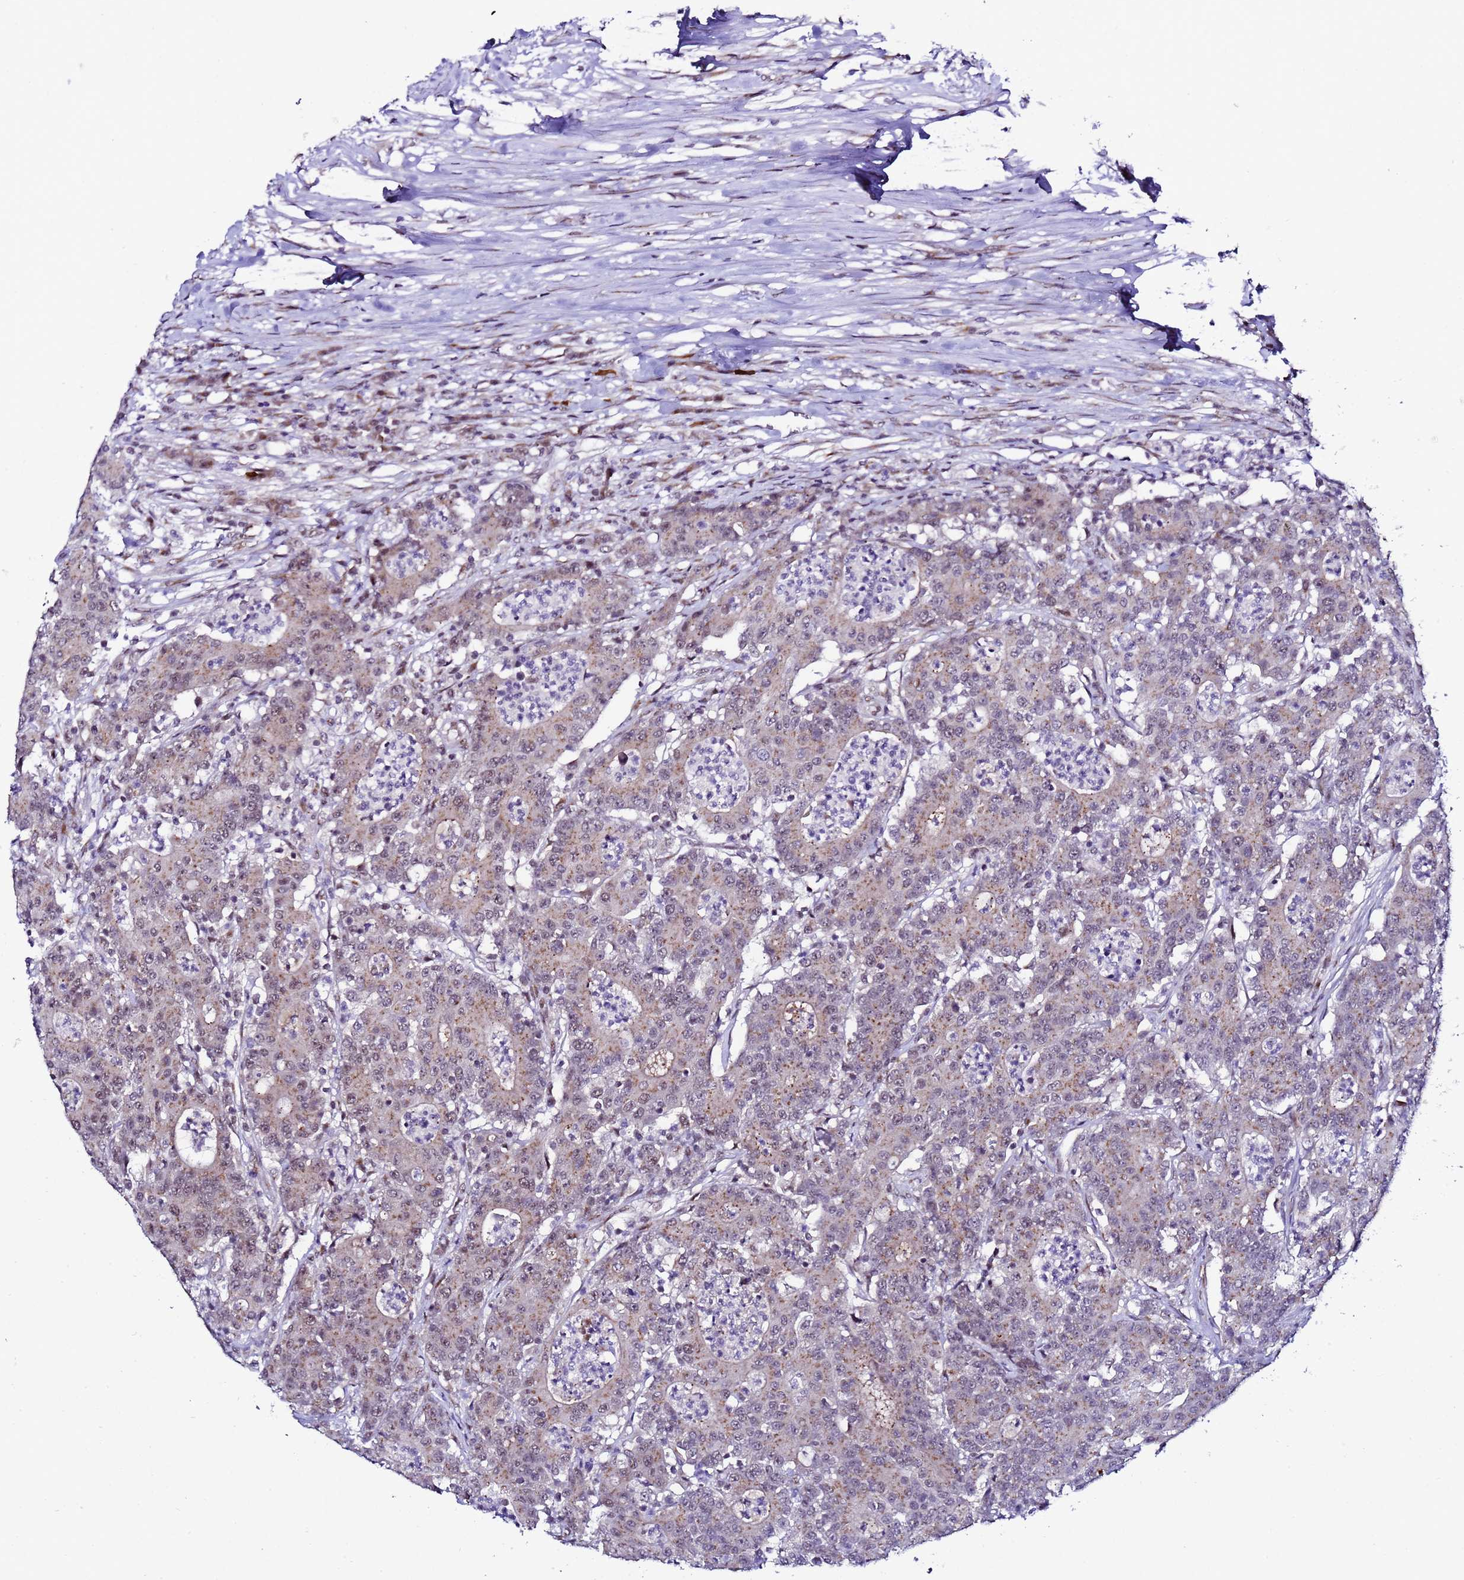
{"staining": {"intensity": "weak", "quantity": ">75%", "location": "cytoplasmic/membranous,nuclear"}, "tissue": "colorectal cancer", "cell_type": "Tumor cells", "image_type": "cancer", "snomed": [{"axis": "morphology", "description": "Adenocarcinoma, NOS"}, {"axis": "topography", "description": "Colon"}], "caption": "High-power microscopy captured an immunohistochemistry histopathology image of colorectal cancer, revealing weak cytoplasmic/membranous and nuclear staining in approximately >75% of tumor cells.", "gene": "C19orf47", "patient": {"sex": "male", "age": 83}}